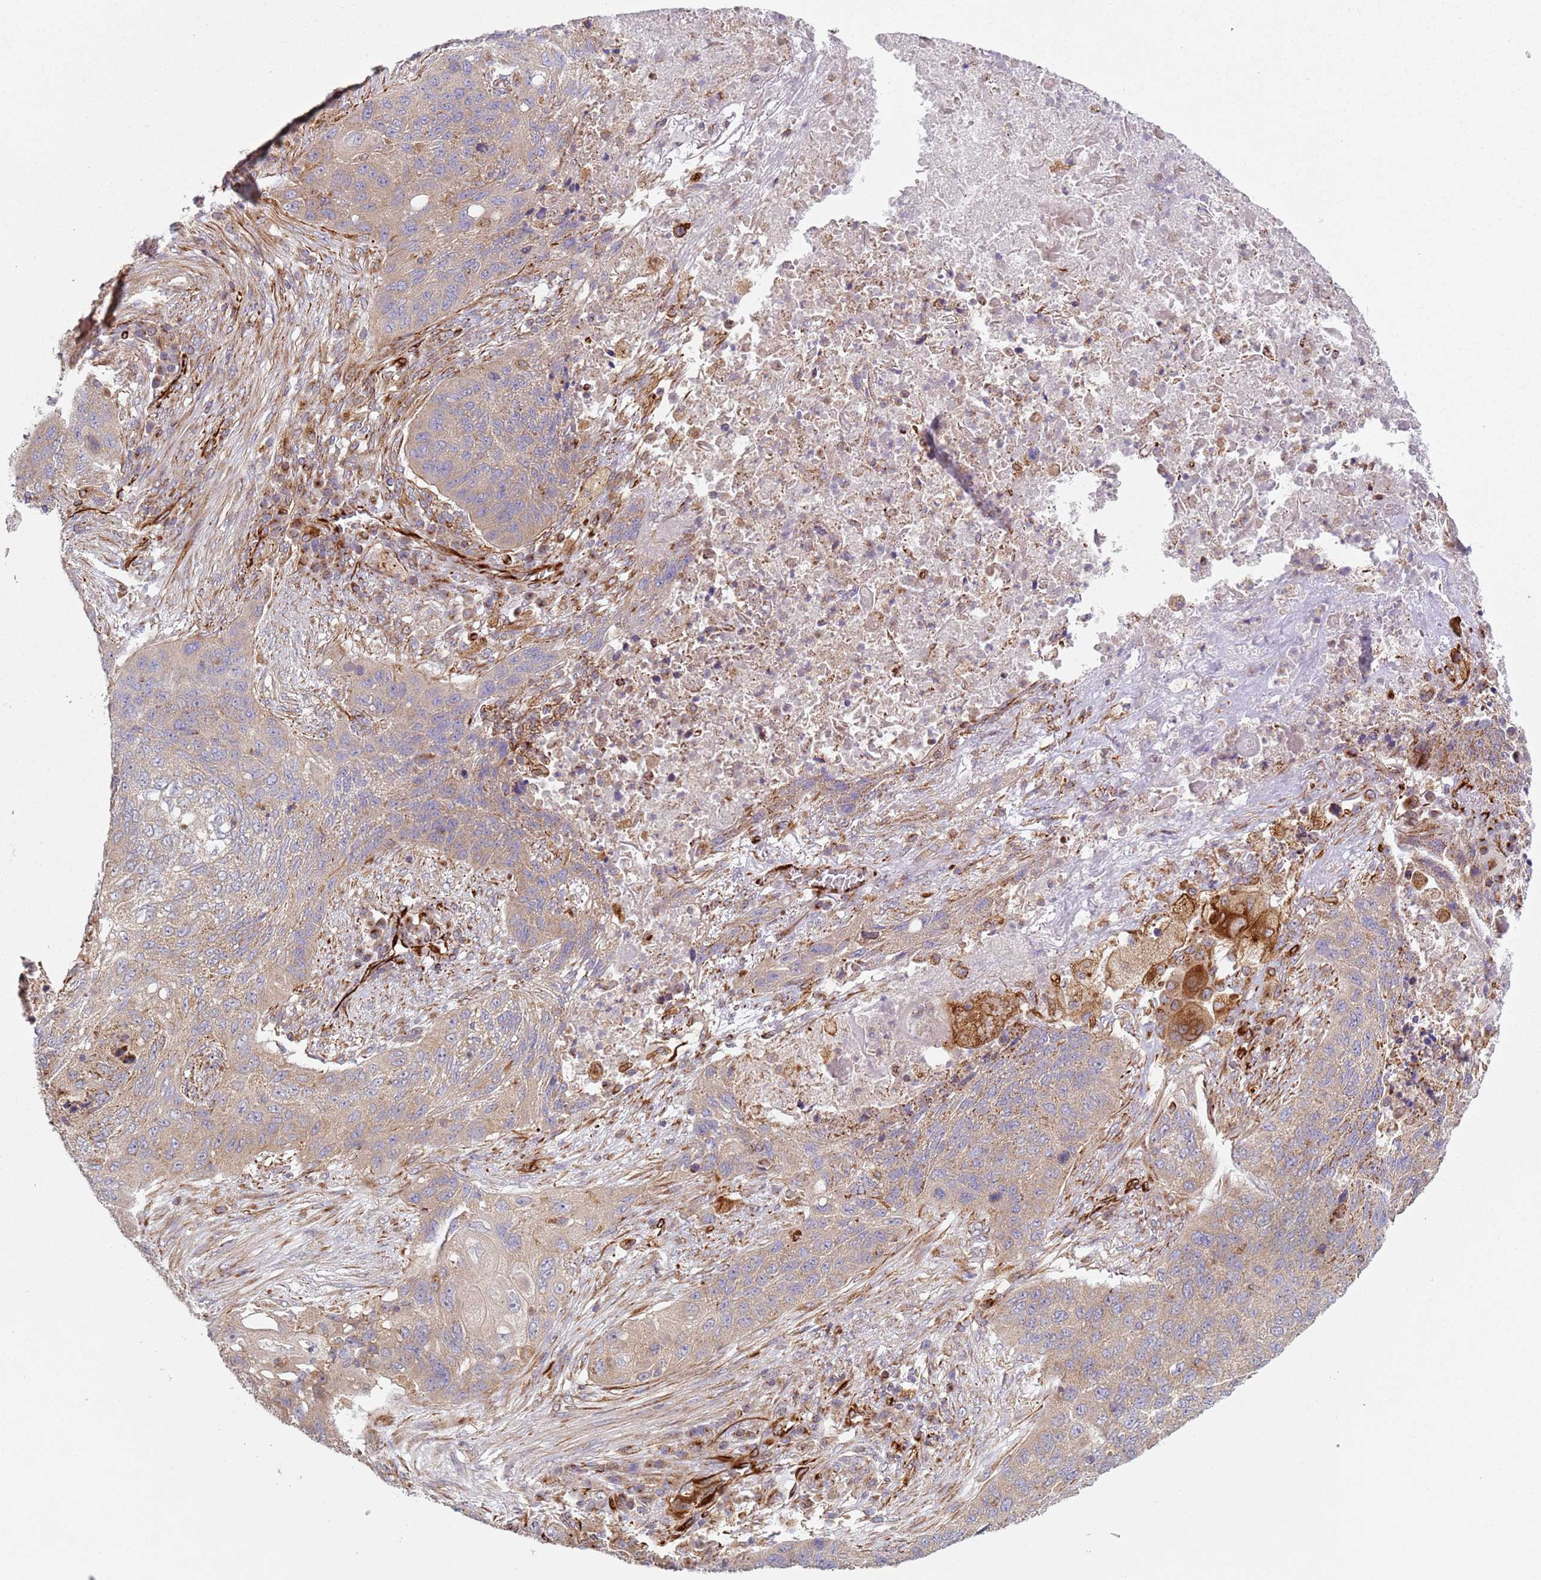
{"staining": {"intensity": "weak", "quantity": ">75%", "location": "cytoplasmic/membranous"}, "tissue": "lung cancer", "cell_type": "Tumor cells", "image_type": "cancer", "snomed": [{"axis": "morphology", "description": "Squamous cell carcinoma, NOS"}, {"axis": "topography", "description": "Lung"}], "caption": "Squamous cell carcinoma (lung) was stained to show a protein in brown. There is low levels of weak cytoplasmic/membranous positivity in about >75% of tumor cells. Nuclei are stained in blue.", "gene": "SNAPIN", "patient": {"sex": "female", "age": 63}}